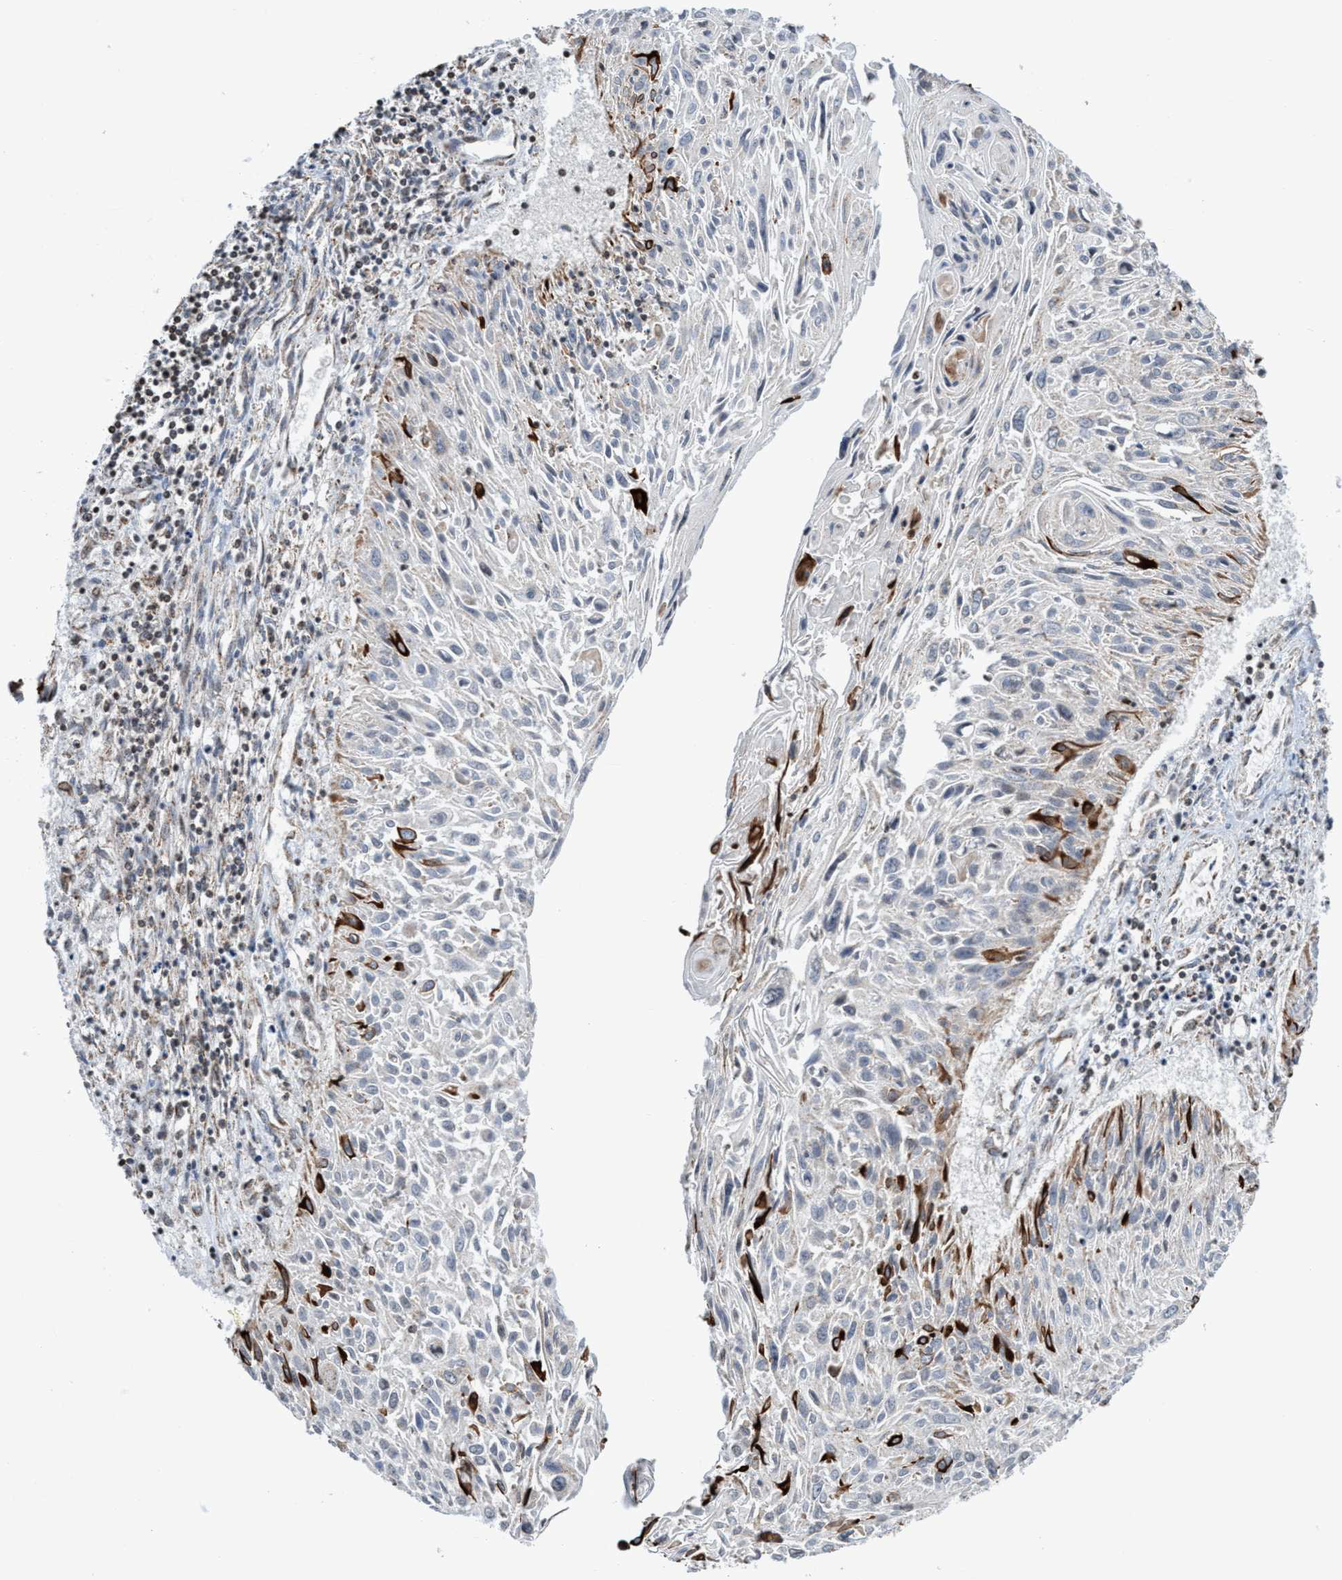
{"staining": {"intensity": "strong", "quantity": "<25%", "location": "cytoplasmic/membranous"}, "tissue": "cervical cancer", "cell_type": "Tumor cells", "image_type": "cancer", "snomed": [{"axis": "morphology", "description": "Squamous cell carcinoma, NOS"}, {"axis": "topography", "description": "Cervix"}], "caption": "Immunohistochemistry (IHC) staining of cervical cancer, which shows medium levels of strong cytoplasmic/membranous expression in approximately <25% of tumor cells indicating strong cytoplasmic/membranous protein expression. The staining was performed using DAB (brown) for protein detection and nuclei were counterstained in hematoxylin (blue).", "gene": "AGAP2", "patient": {"sex": "female", "age": 51}}